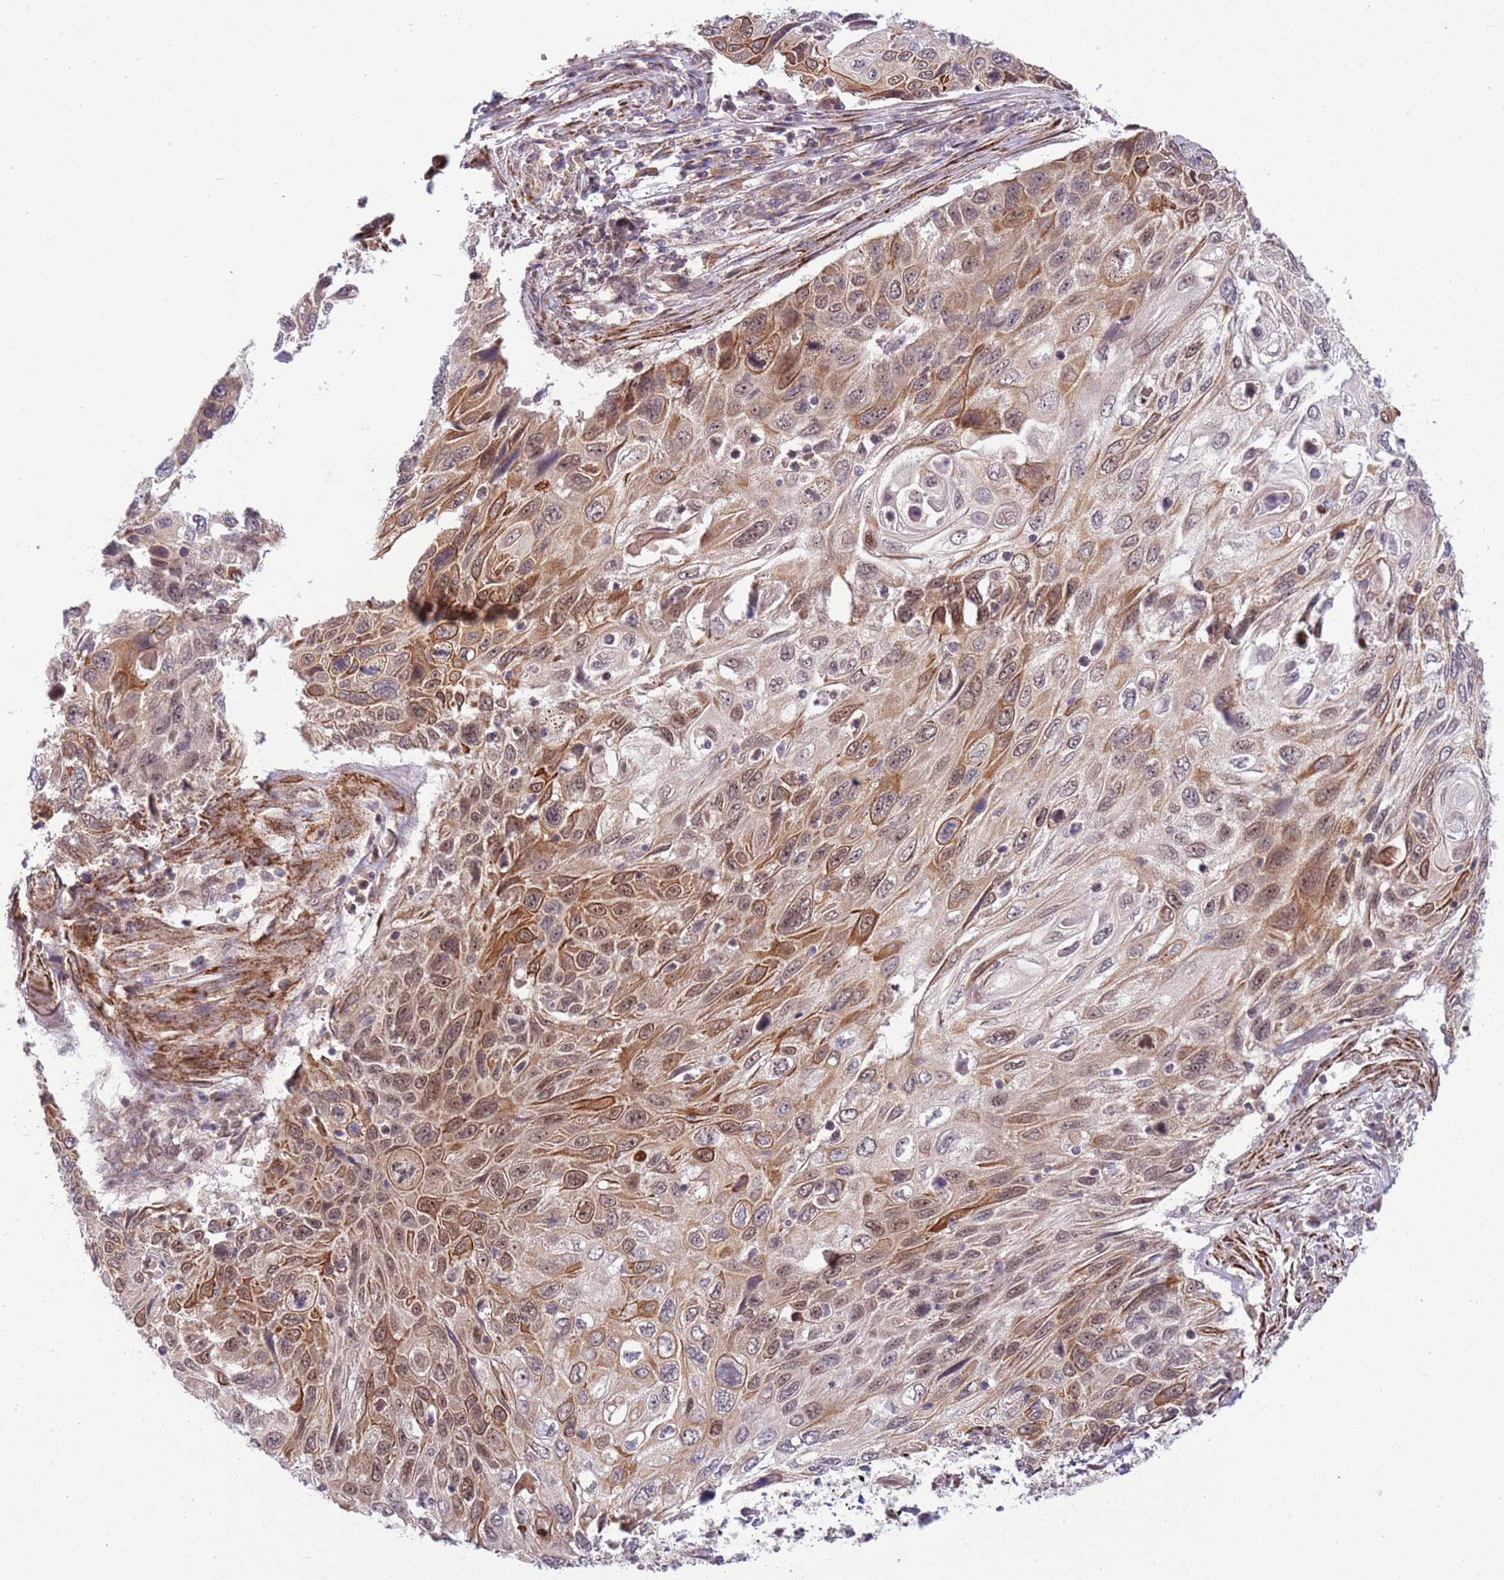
{"staining": {"intensity": "moderate", "quantity": "25%-75%", "location": "cytoplasmic/membranous,nuclear"}, "tissue": "cervical cancer", "cell_type": "Tumor cells", "image_type": "cancer", "snomed": [{"axis": "morphology", "description": "Squamous cell carcinoma, NOS"}, {"axis": "topography", "description": "Cervix"}], "caption": "Cervical cancer tissue reveals moderate cytoplasmic/membranous and nuclear expression in approximately 25%-75% of tumor cells", "gene": "CHD1", "patient": {"sex": "female", "age": 70}}